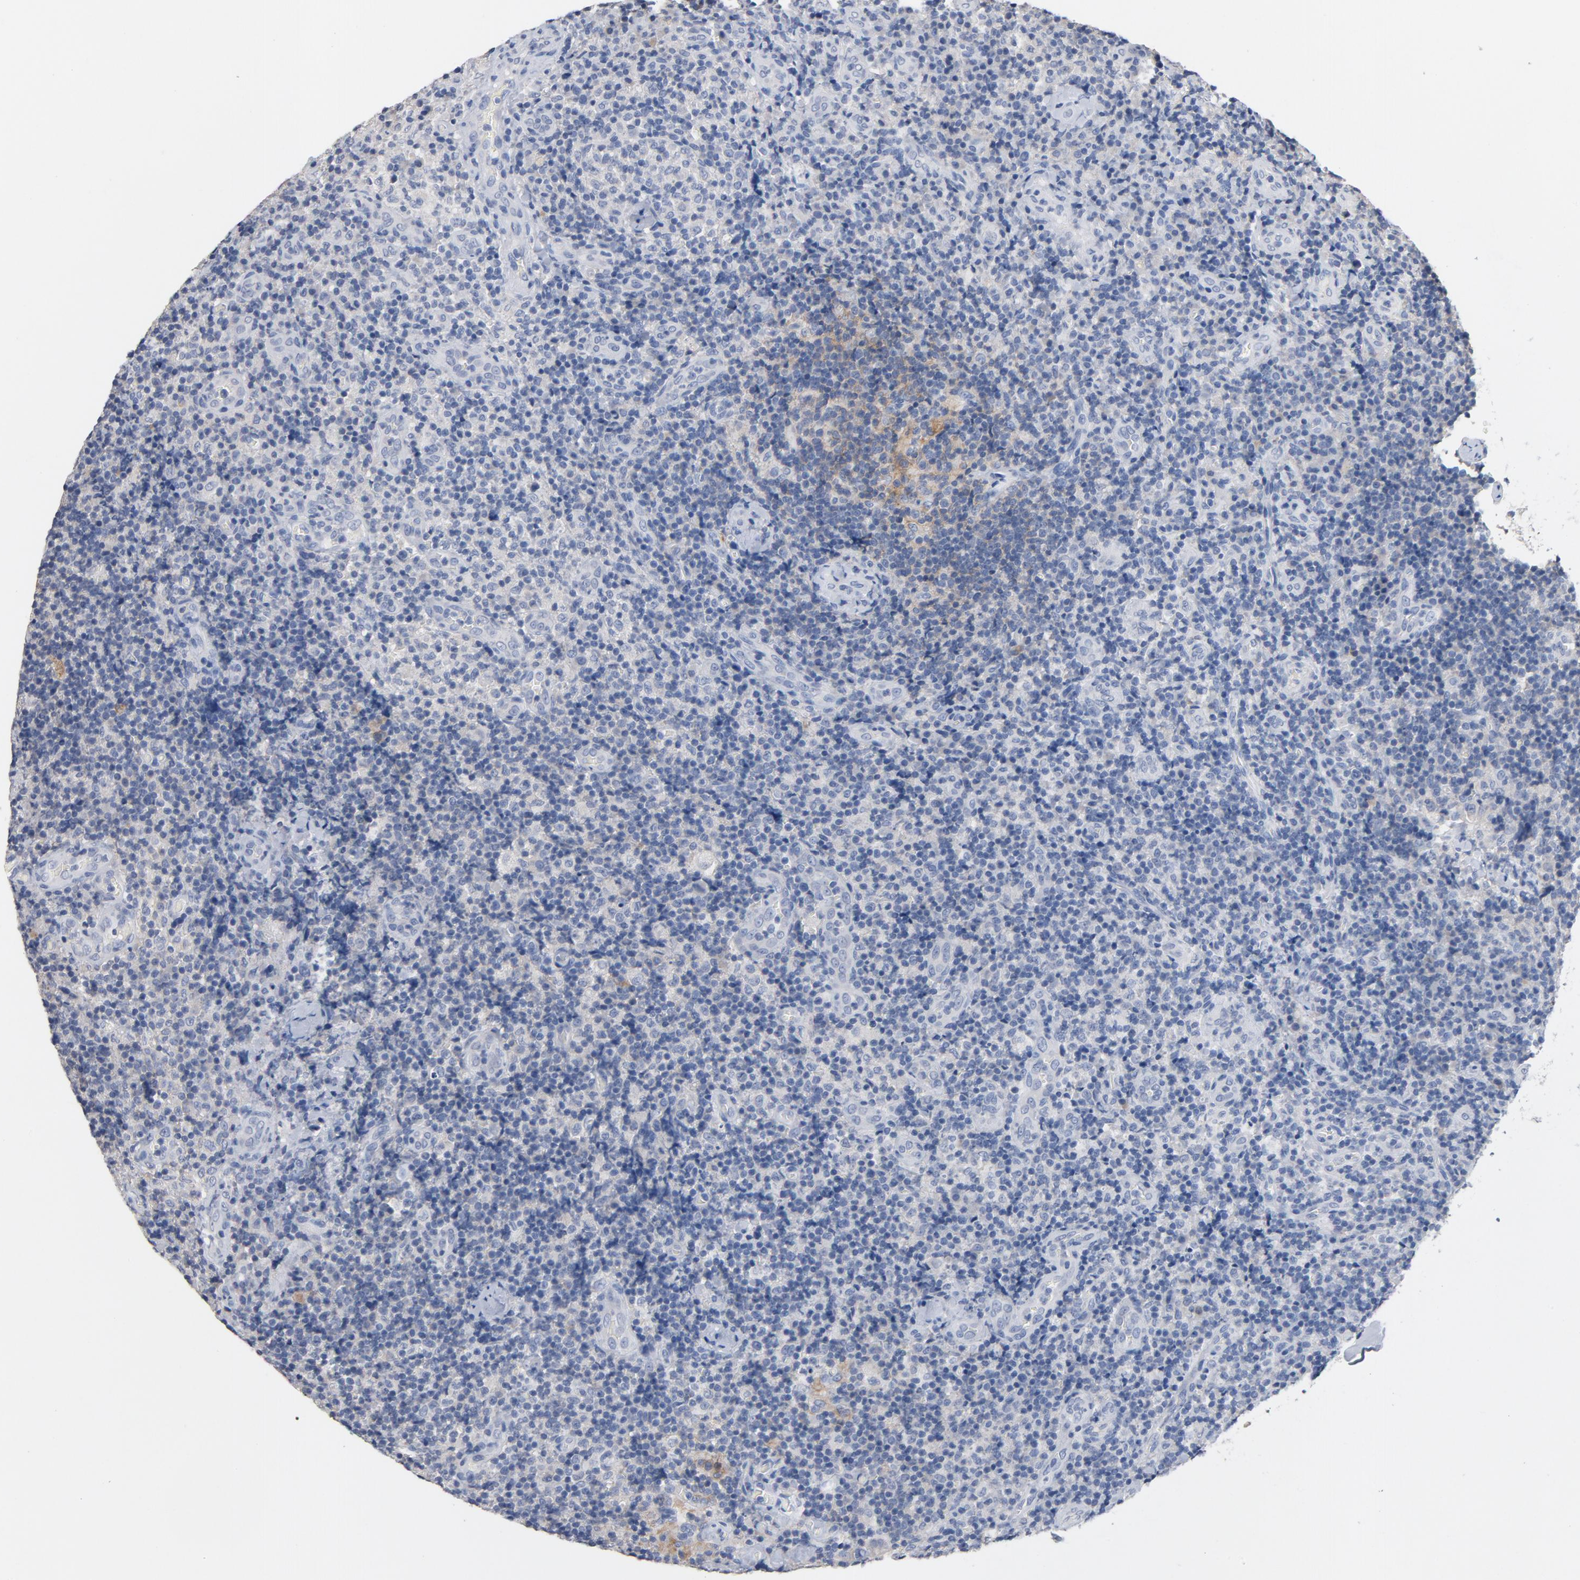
{"staining": {"intensity": "weak", "quantity": "25%-75%", "location": "cytoplasmic/membranous"}, "tissue": "lymph node", "cell_type": "Germinal center cells", "image_type": "normal", "snomed": [{"axis": "morphology", "description": "Normal tissue, NOS"}, {"axis": "morphology", "description": "Inflammation, NOS"}, {"axis": "topography", "description": "Lymph node"}], "caption": "An image of human lymph node stained for a protein shows weak cytoplasmic/membranous brown staining in germinal center cells.", "gene": "ZCCHC13", "patient": {"sex": "male", "age": 46}}